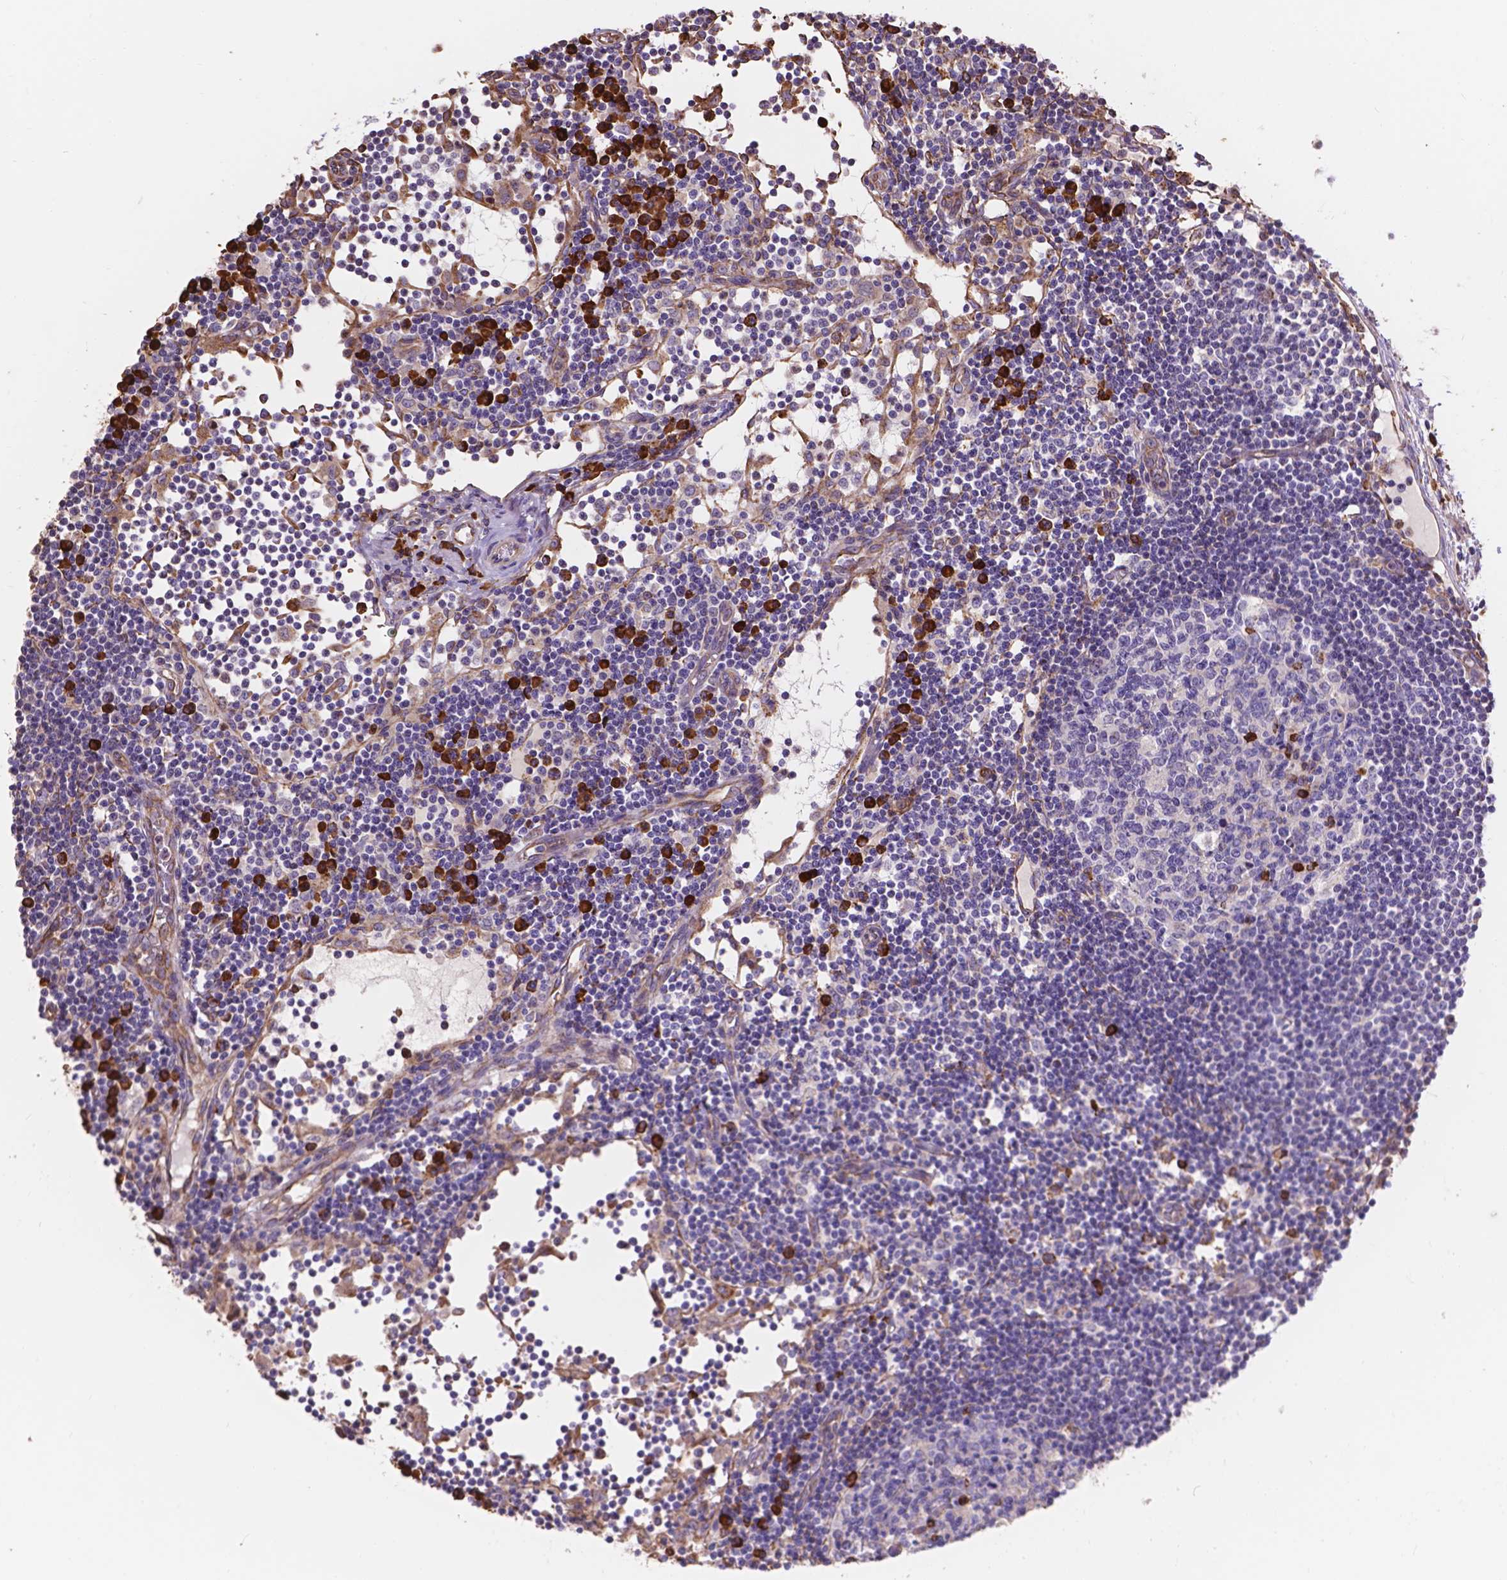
{"staining": {"intensity": "strong", "quantity": "<25%", "location": "cytoplasmic/membranous"}, "tissue": "lymph node", "cell_type": "Germinal center cells", "image_type": "normal", "snomed": [{"axis": "morphology", "description": "Normal tissue, NOS"}, {"axis": "topography", "description": "Lymph node"}], "caption": "IHC micrograph of normal lymph node: lymph node stained using immunohistochemistry (IHC) displays medium levels of strong protein expression localized specifically in the cytoplasmic/membranous of germinal center cells, appearing as a cytoplasmic/membranous brown color.", "gene": "IPO11", "patient": {"sex": "female", "age": 72}}